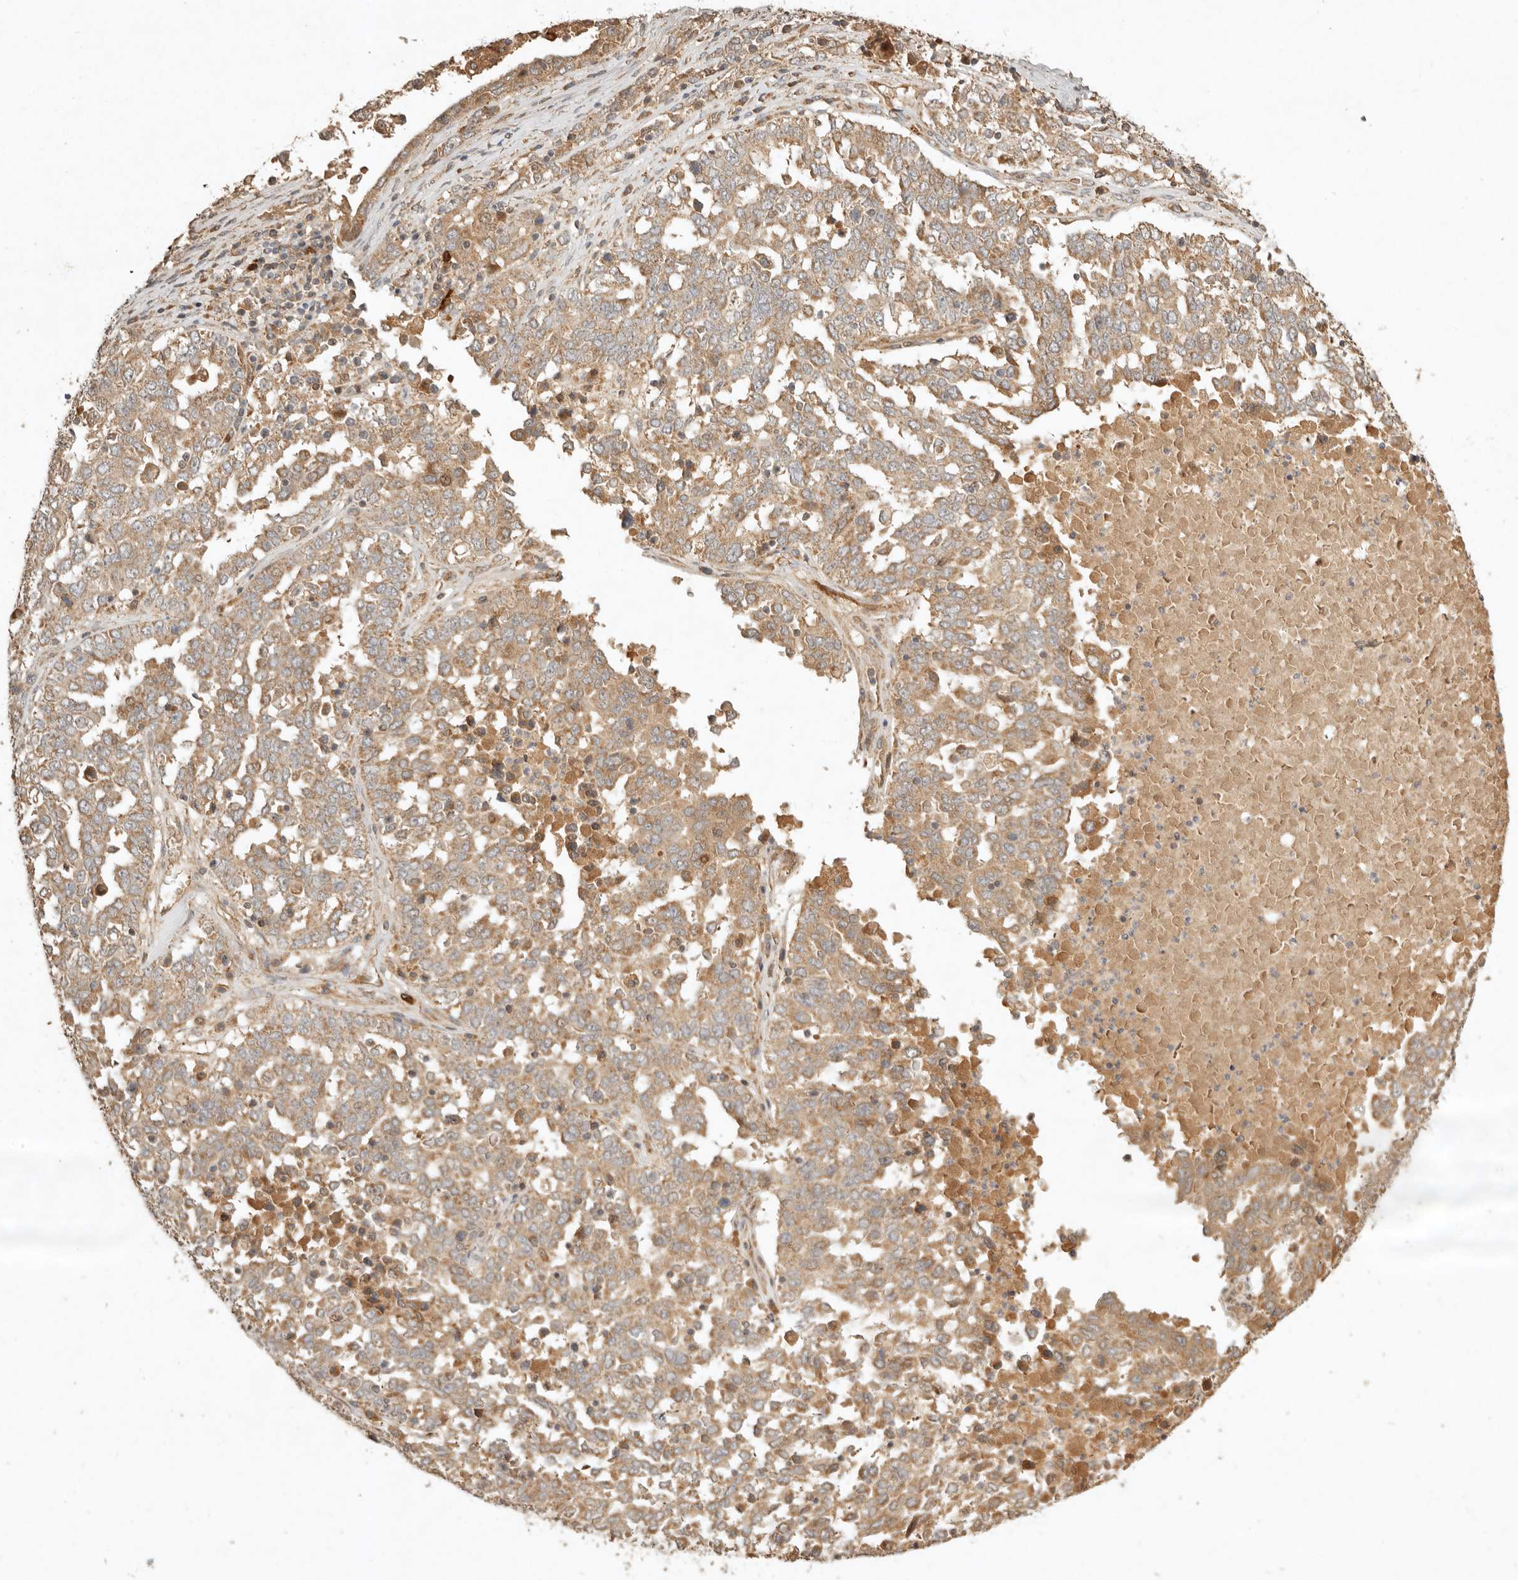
{"staining": {"intensity": "weak", "quantity": ">75%", "location": "cytoplasmic/membranous"}, "tissue": "ovarian cancer", "cell_type": "Tumor cells", "image_type": "cancer", "snomed": [{"axis": "morphology", "description": "Carcinoma, endometroid"}, {"axis": "topography", "description": "Ovary"}], "caption": "Protein analysis of ovarian endometroid carcinoma tissue reveals weak cytoplasmic/membranous expression in approximately >75% of tumor cells.", "gene": "CLEC4C", "patient": {"sex": "female", "age": 62}}